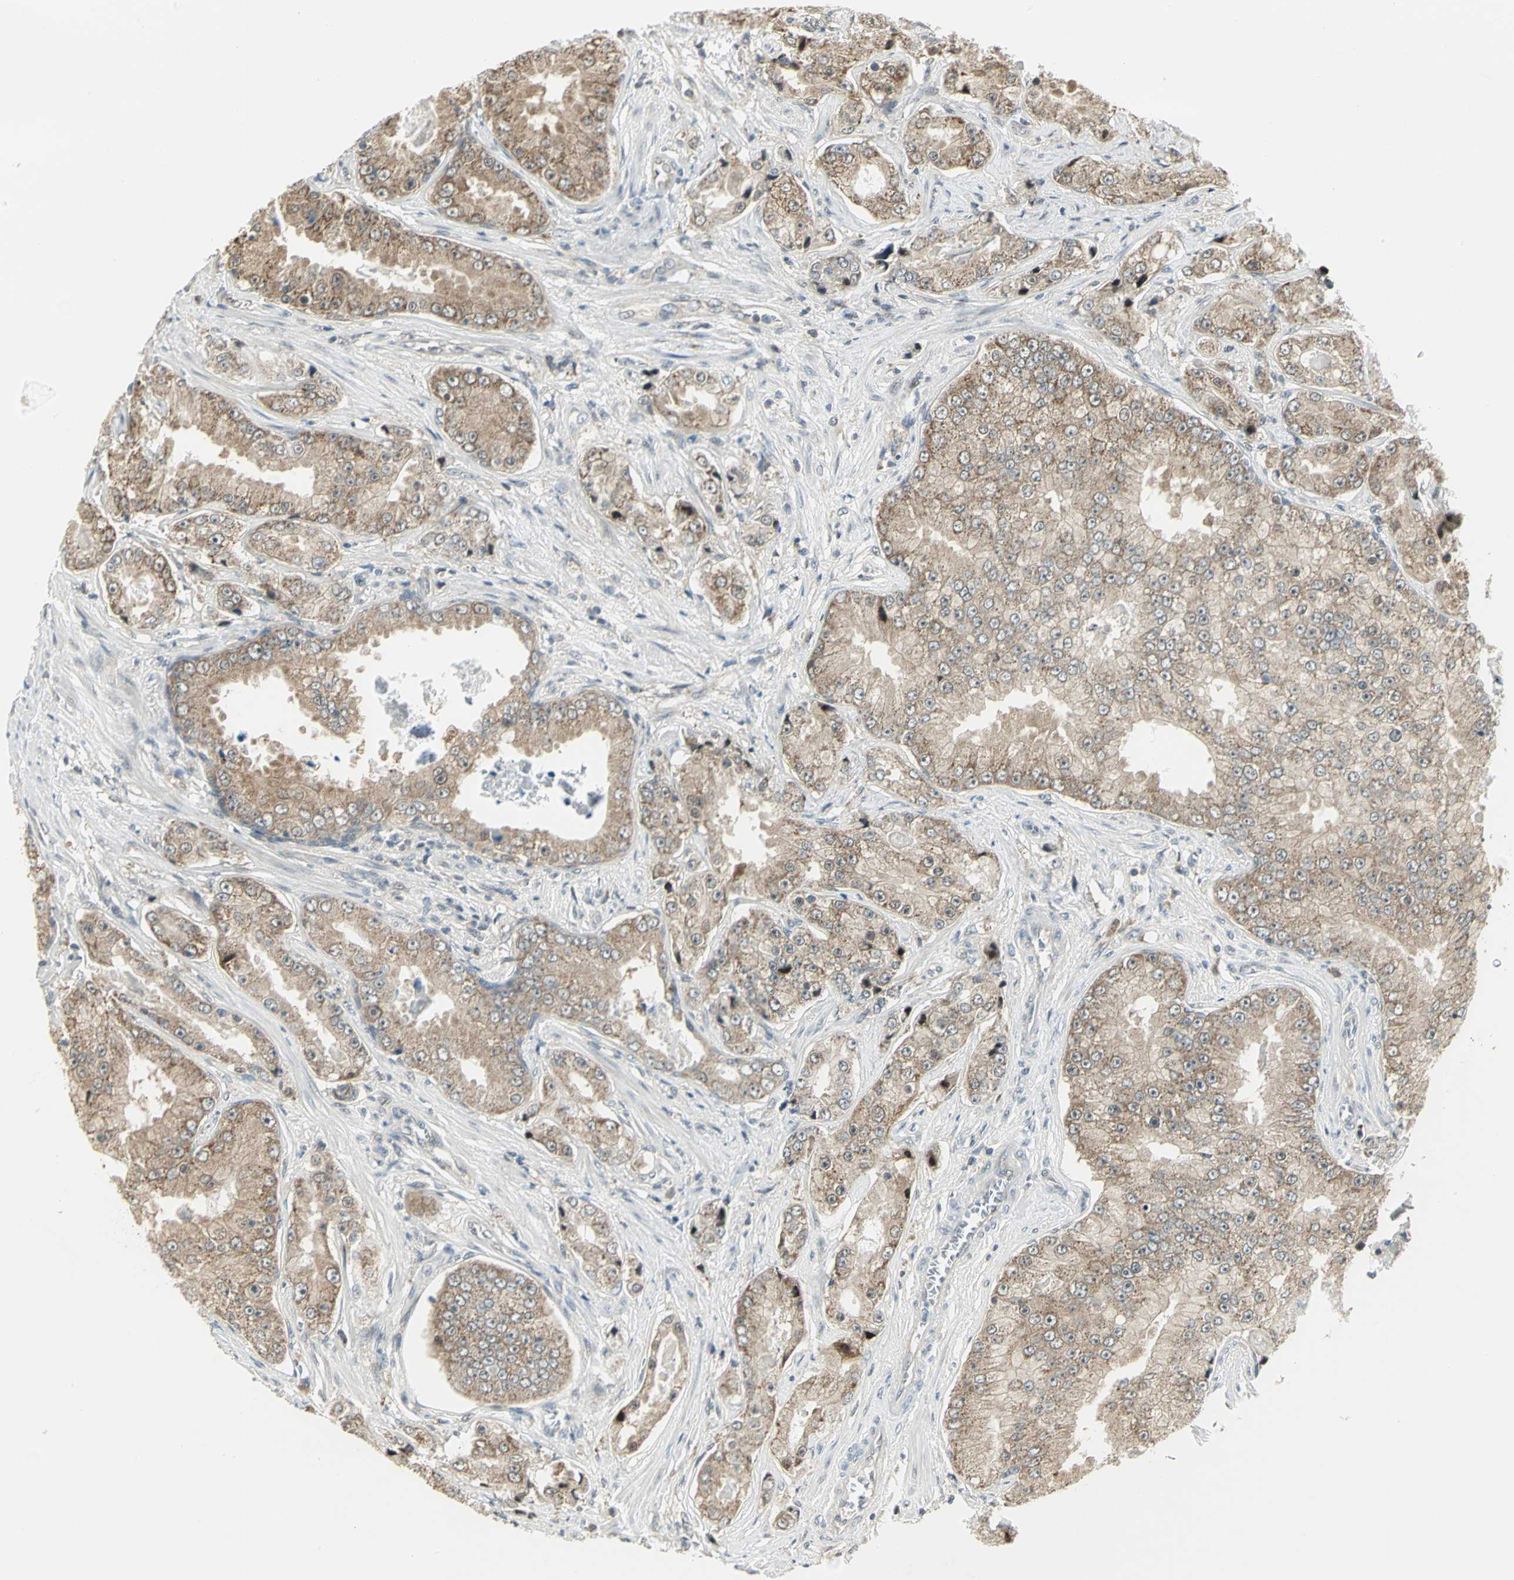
{"staining": {"intensity": "moderate", "quantity": ">75%", "location": "cytoplasmic/membranous"}, "tissue": "prostate cancer", "cell_type": "Tumor cells", "image_type": "cancer", "snomed": [{"axis": "morphology", "description": "Adenocarcinoma, High grade"}, {"axis": "topography", "description": "Prostate"}], "caption": "Immunohistochemistry staining of prostate high-grade adenocarcinoma, which demonstrates medium levels of moderate cytoplasmic/membranous staining in about >75% of tumor cells indicating moderate cytoplasmic/membranous protein positivity. The staining was performed using DAB (brown) for protein detection and nuclei were counterstained in hematoxylin (blue).", "gene": "PSMC4", "patient": {"sex": "male", "age": 73}}